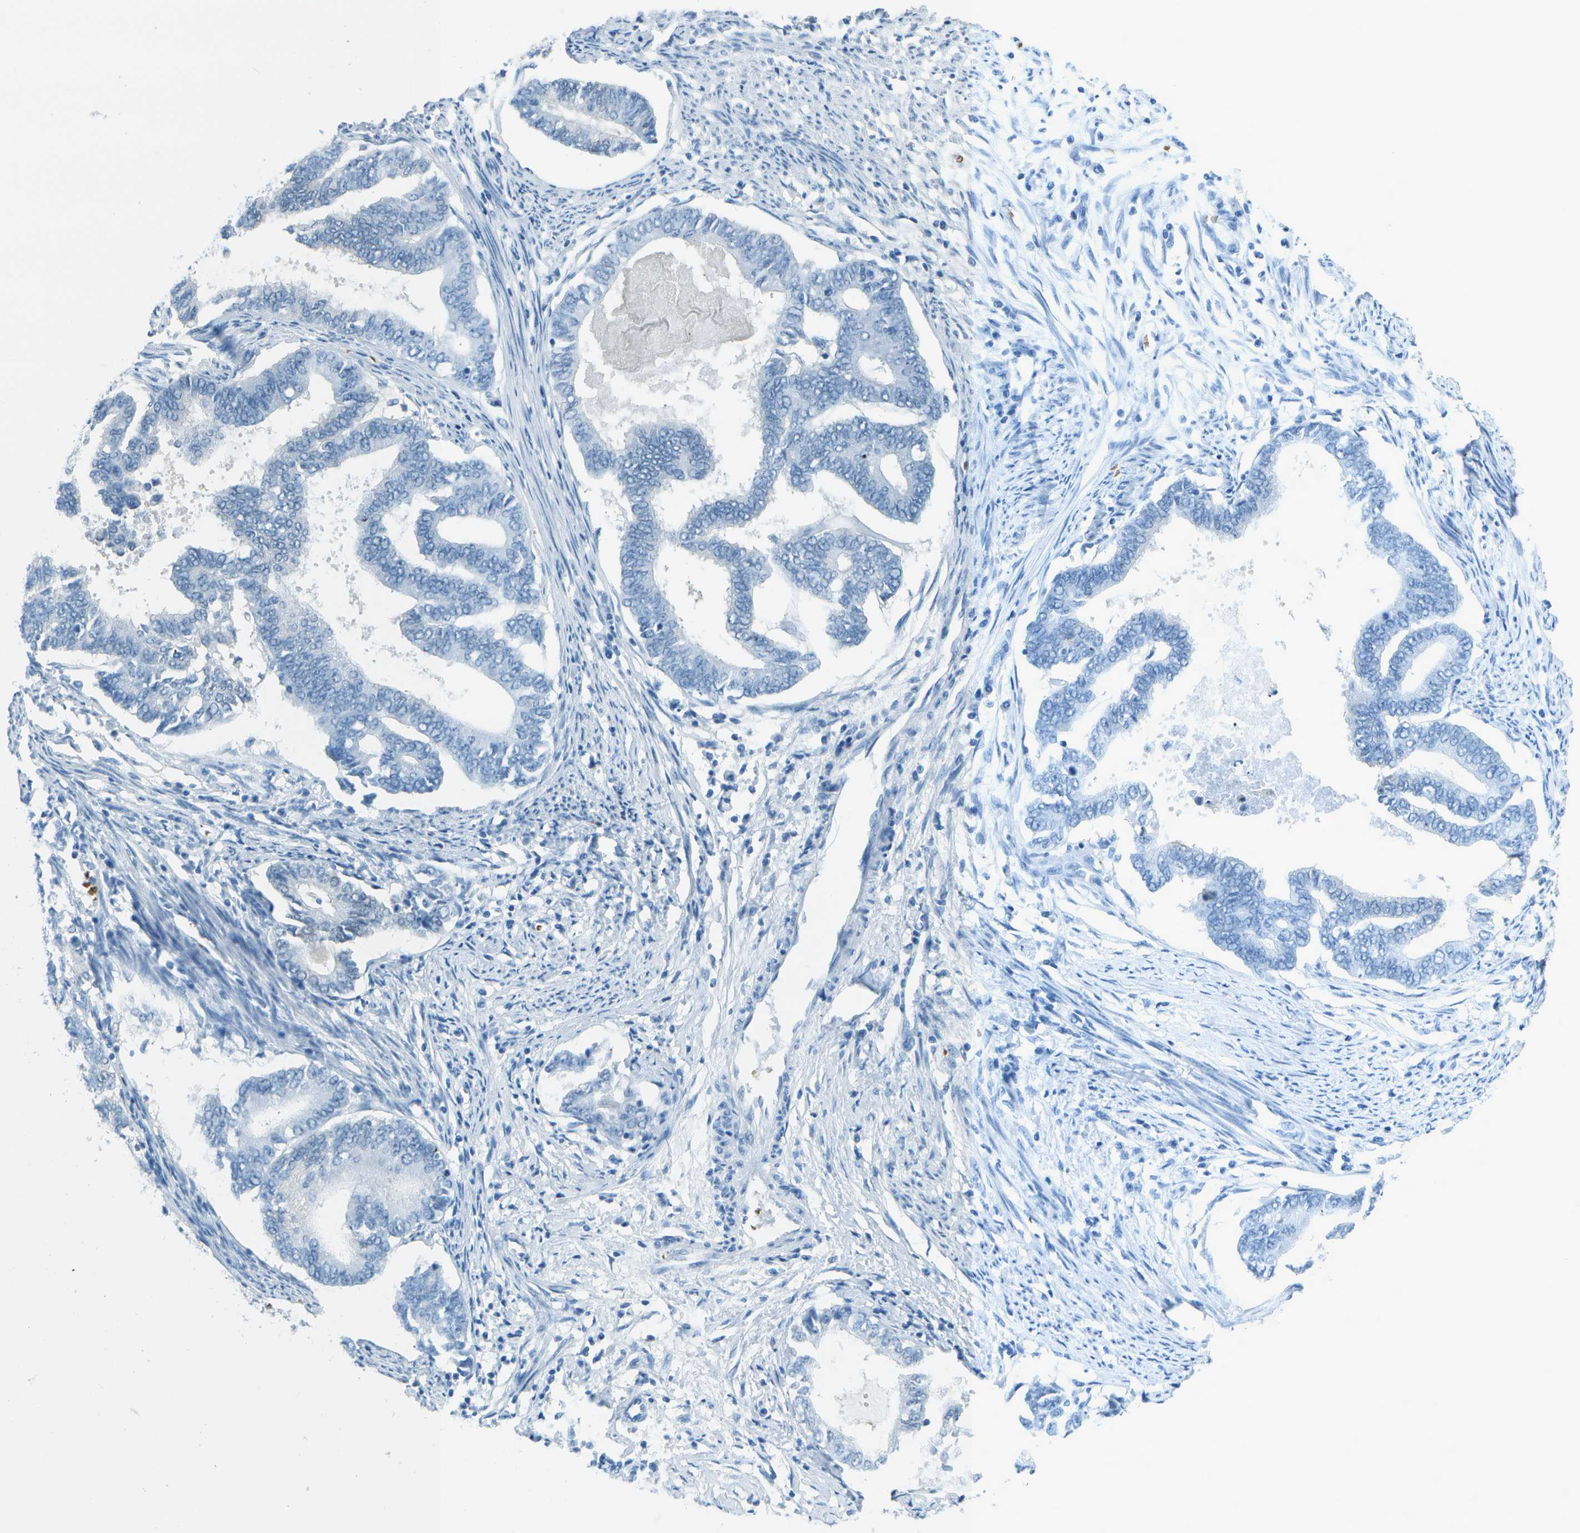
{"staining": {"intensity": "negative", "quantity": "none", "location": "none"}, "tissue": "endometrial cancer", "cell_type": "Tumor cells", "image_type": "cancer", "snomed": [{"axis": "morphology", "description": "Adenocarcinoma, NOS"}, {"axis": "topography", "description": "Endometrium"}], "caption": "Immunohistochemistry (IHC) micrograph of human endometrial adenocarcinoma stained for a protein (brown), which displays no staining in tumor cells.", "gene": "ASL", "patient": {"sex": "female", "age": 86}}